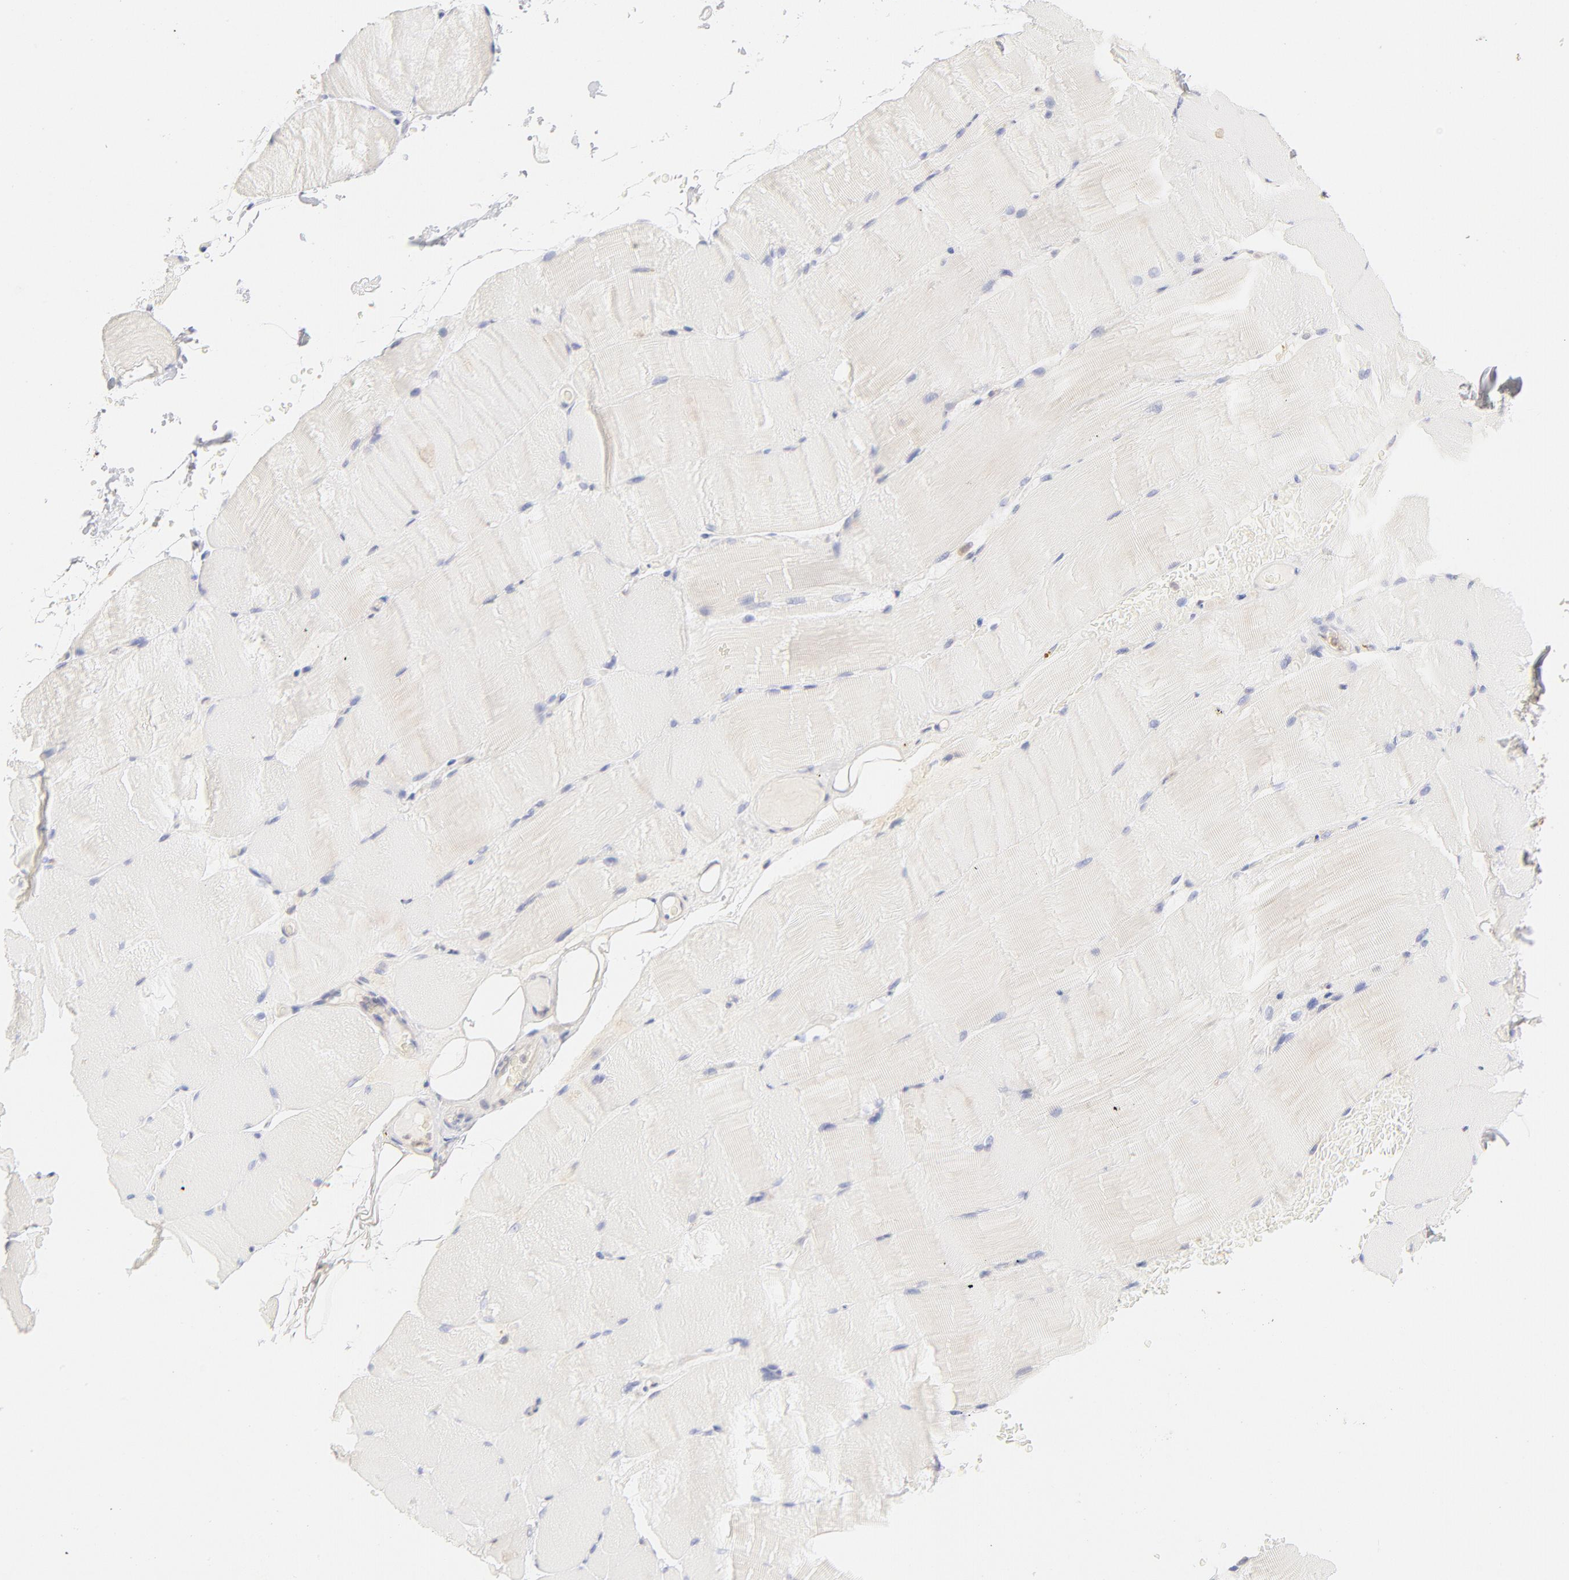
{"staining": {"intensity": "weak", "quantity": "<25%", "location": "cytoplasmic/membranous"}, "tissue": "skeletal muscle", "cell_type": "Myocytes", "image_type": "normal", "snomed": [{"axis": "morphology", "description": "Normal tissue, NOS"}, {"axis": "topography", "description": "Skeletal muscle"}], "caption": "Immunohistochemistry (IHC) histopathology image of normal skeletal muscle stained for a protein (brown), which shows no positivity in myocytes.", "gene": "RPS6KA1", "patient": {"sex": "female", "age": 37}}